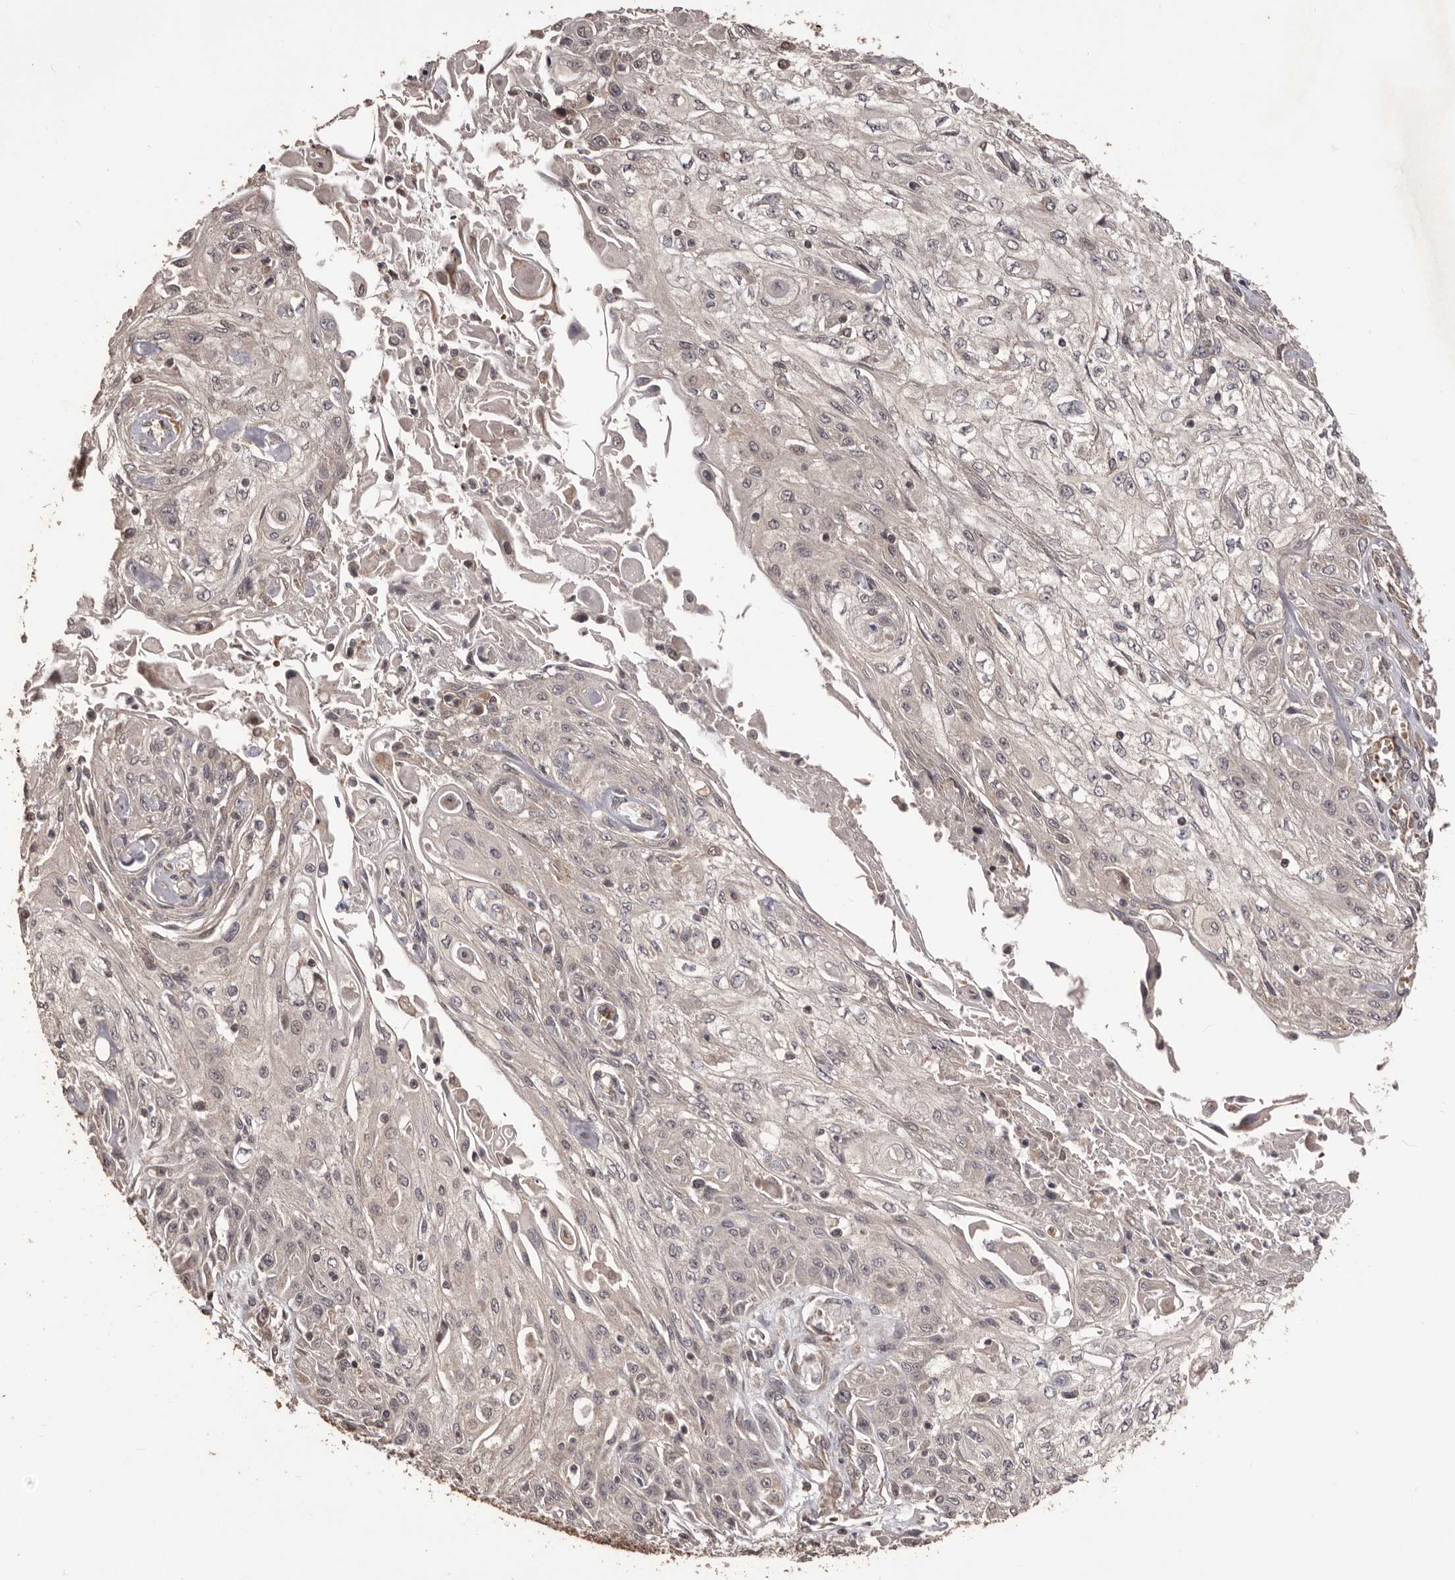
{"staining": {"intensity": "negative", "quantity": "none", "location": "none"}, "tissue": "skin cancer", "cell_type": "Tumor cells", "image_type": "cancer", "snomed": [{"axis": "morphology", "description": "Squamous cell carcinoma, NOS"}, {"axis": "morphology", "description": "Squamous cell carcinoma, metastatic, NOS"}, {"axis": "topography", "description": "Skin"}, {"axis": "topography", "description": "Lymph node"}], "caption": "Protein analysis of skin cancer (metastatic squamous cell carcinoma) shows no significant expression in tumor cells.", "gene": "QRSL1", "patient": {"sex": "male", "age": 75}}